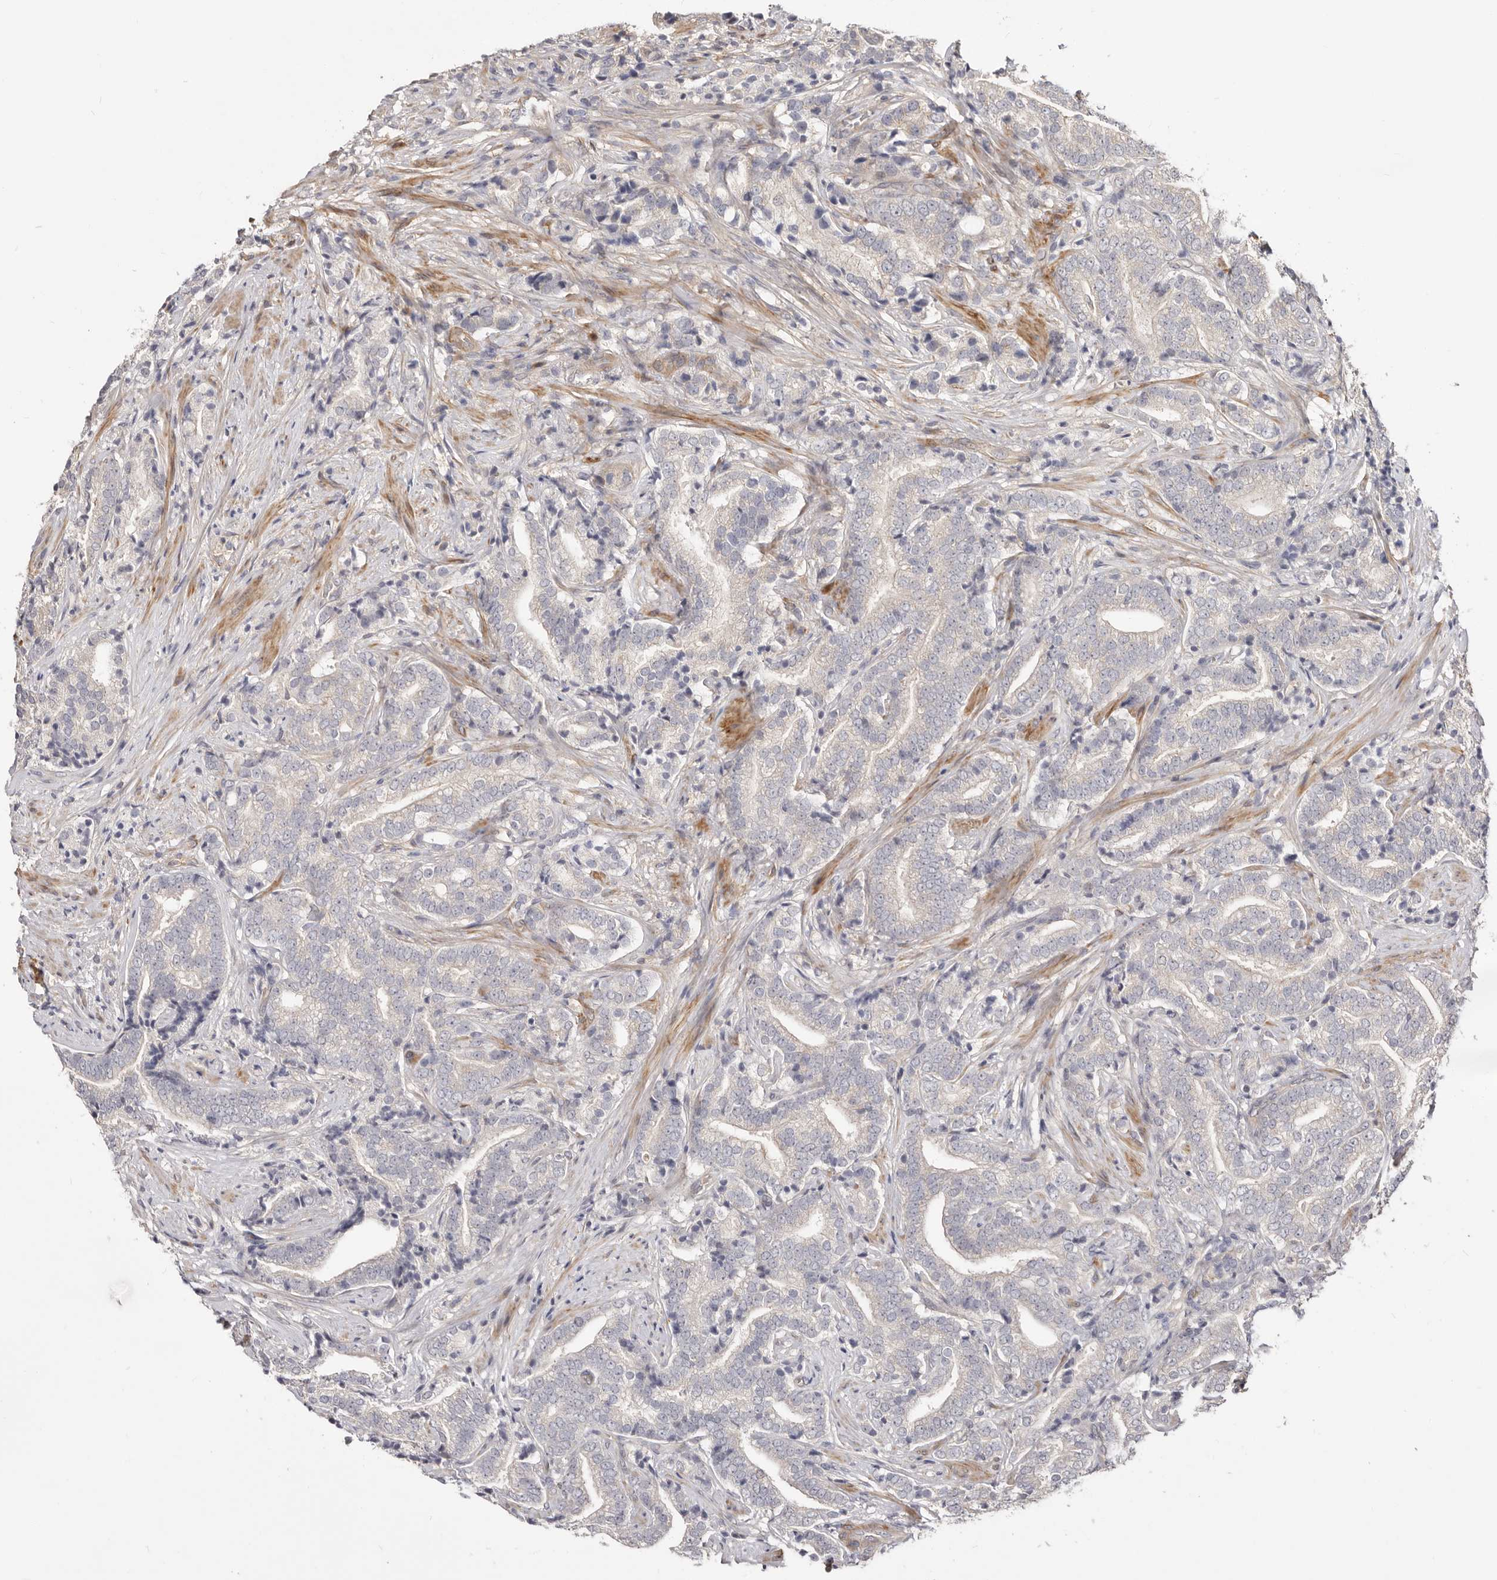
{"staining": {"intensity": "negative", "quantity": "none", "location": "none"}, "tissue": "prostate cancer", "cell_type": "Tumor cells", "image_type": "cancer", "snomed": [{"axis": "morphology", "description": "Adenocarcinoma, High grade"}, {"axis": "topography", "description": "Prostate"}], "caption": "Tumor cells are negative for brown protein staining in prostate cancer.", "gene": "GPATCH4", "patient": {"sex": "male", "age": 57}}